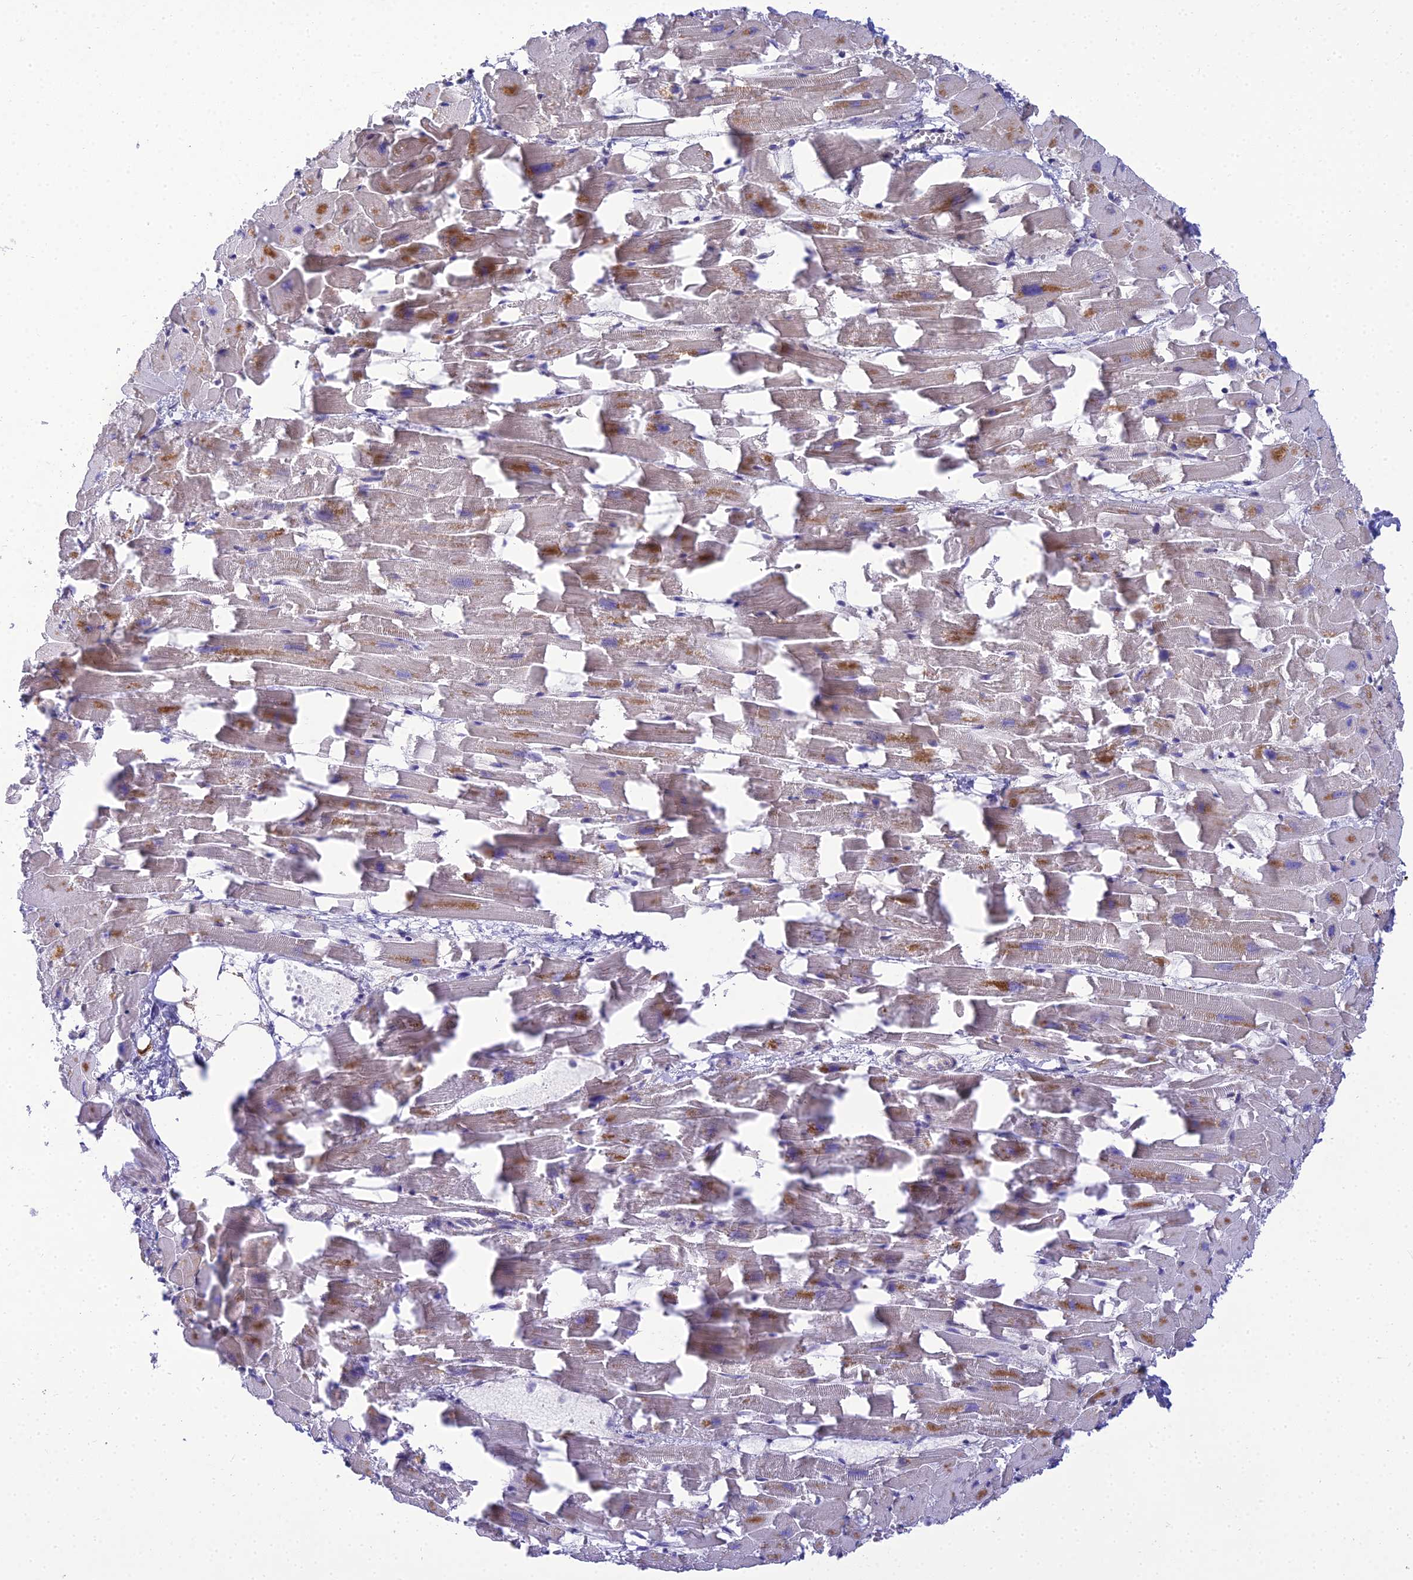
{"staining": {"intensity": "moderate", "quantity": "<25%", "location": "cytoplasmic/membranous"}, "tissue": "heart muscle", "cell_type": "Cardiomyocytes", "image_type": "normal", "snomed": [{"axis": "morphology", "description": "Normal tissue, NOS"}, {"axis": "topography", "description": "Heart"}], "caption": "Immunohistochemistry micrograph of normal human heart muscle stained for a protein (brown), which reveals low levels of moderate cytoplasmic/membranous staining in approximately <25% of cardiomyocytes.", "gene": "CLCN7", "patient": {"sex": "female", "age": 64}}